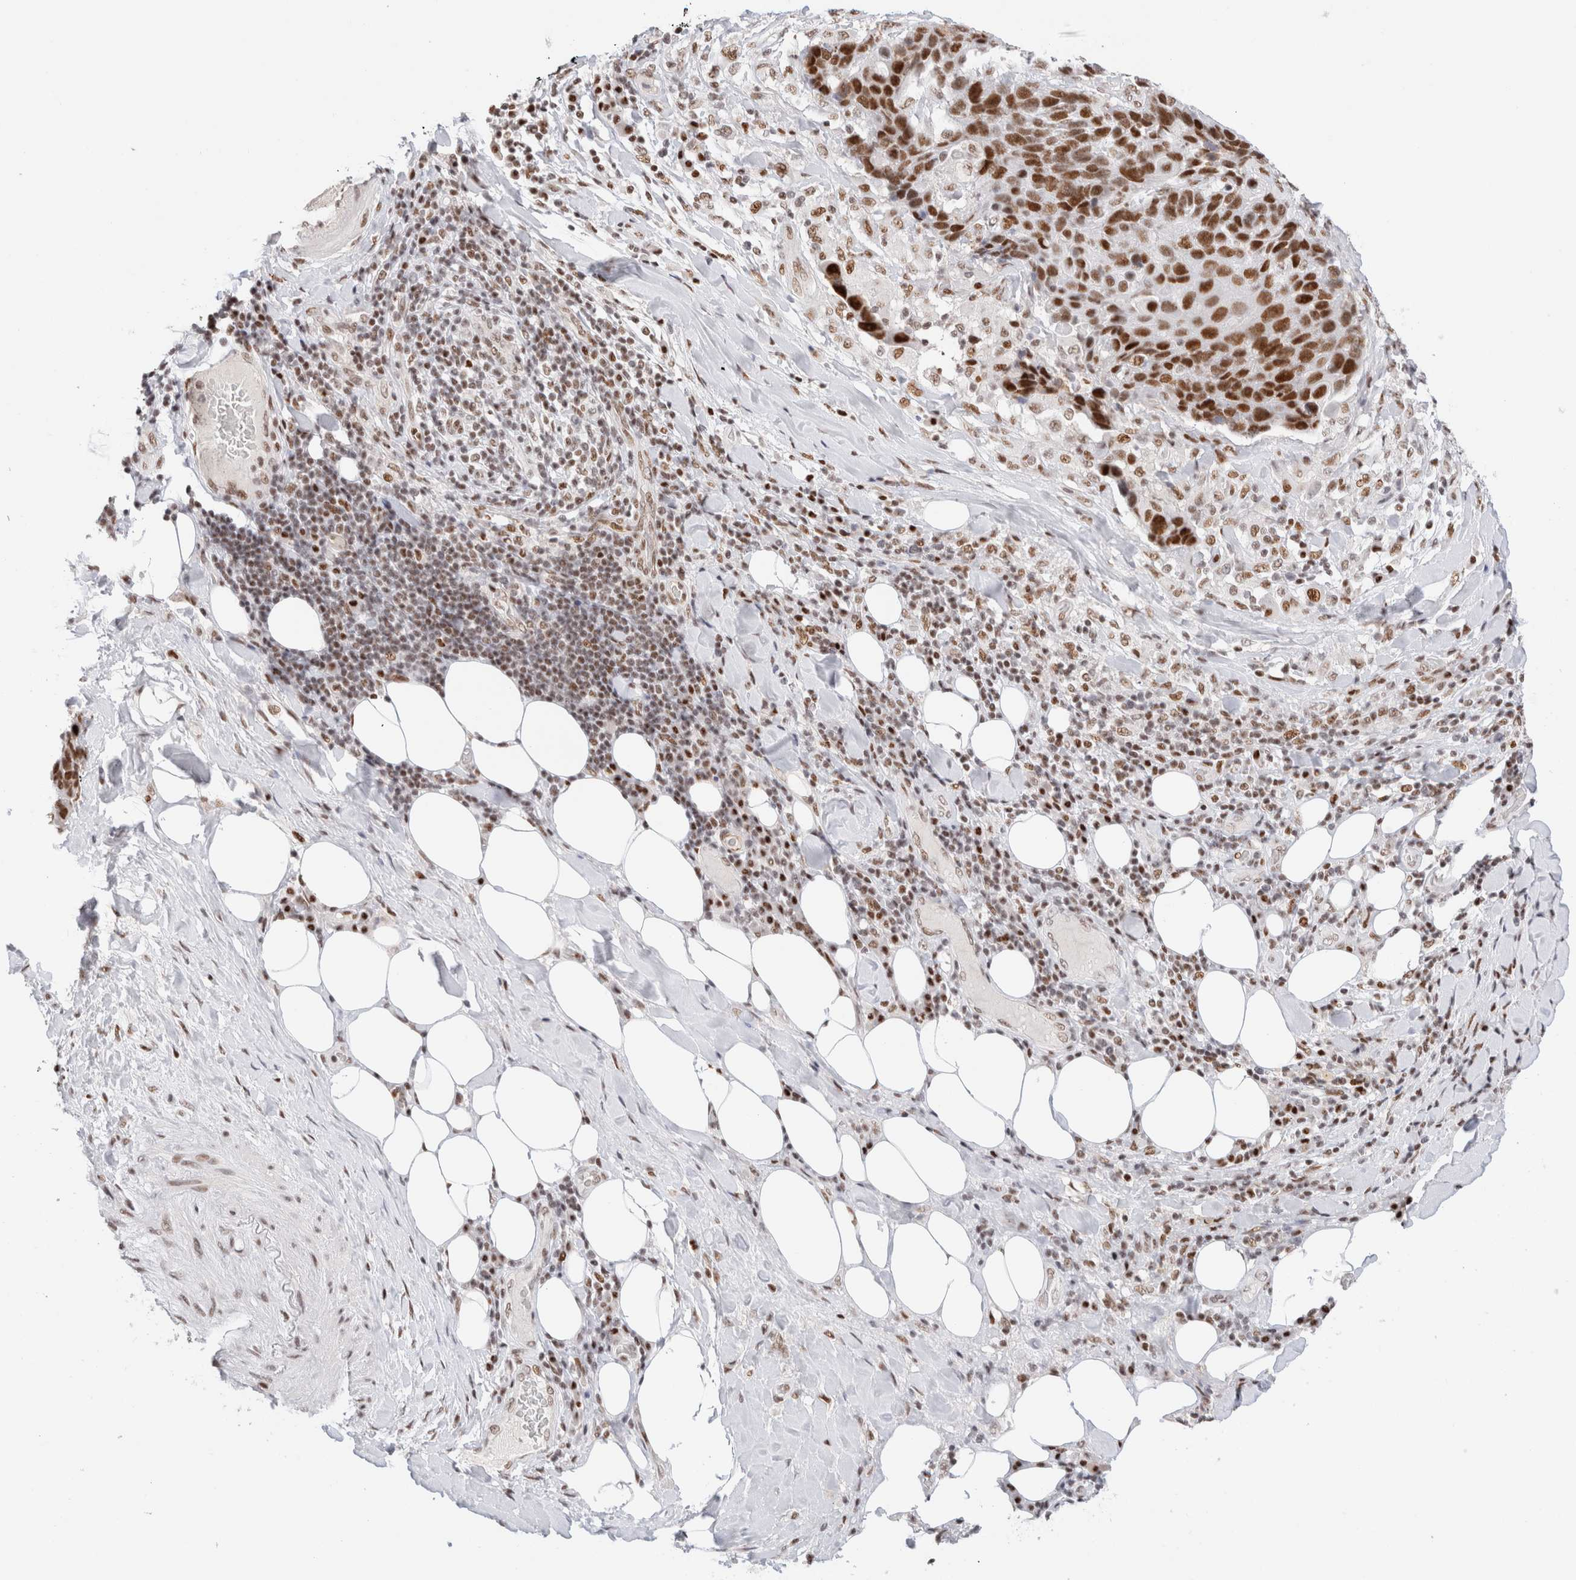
{"staining": {"intensity": "strong", "quantity": ">75%", "location": "nuclear"}, "tissue": "lung cancer", "cell_type": "Tumor cells", "image_type": "cancer", "snomed": [{"axis": "morphology", "description": "Squamous cell carcinoma, NOS"}, {"axis": "topography", "description": "Lung"}], "caption": "Strong nuclear positivity is identified in about >75% of tumor cells in lung squamous cell carcinoma.", "gene": "ZNF282", "patient": {"sex": "male", "age": 66}}